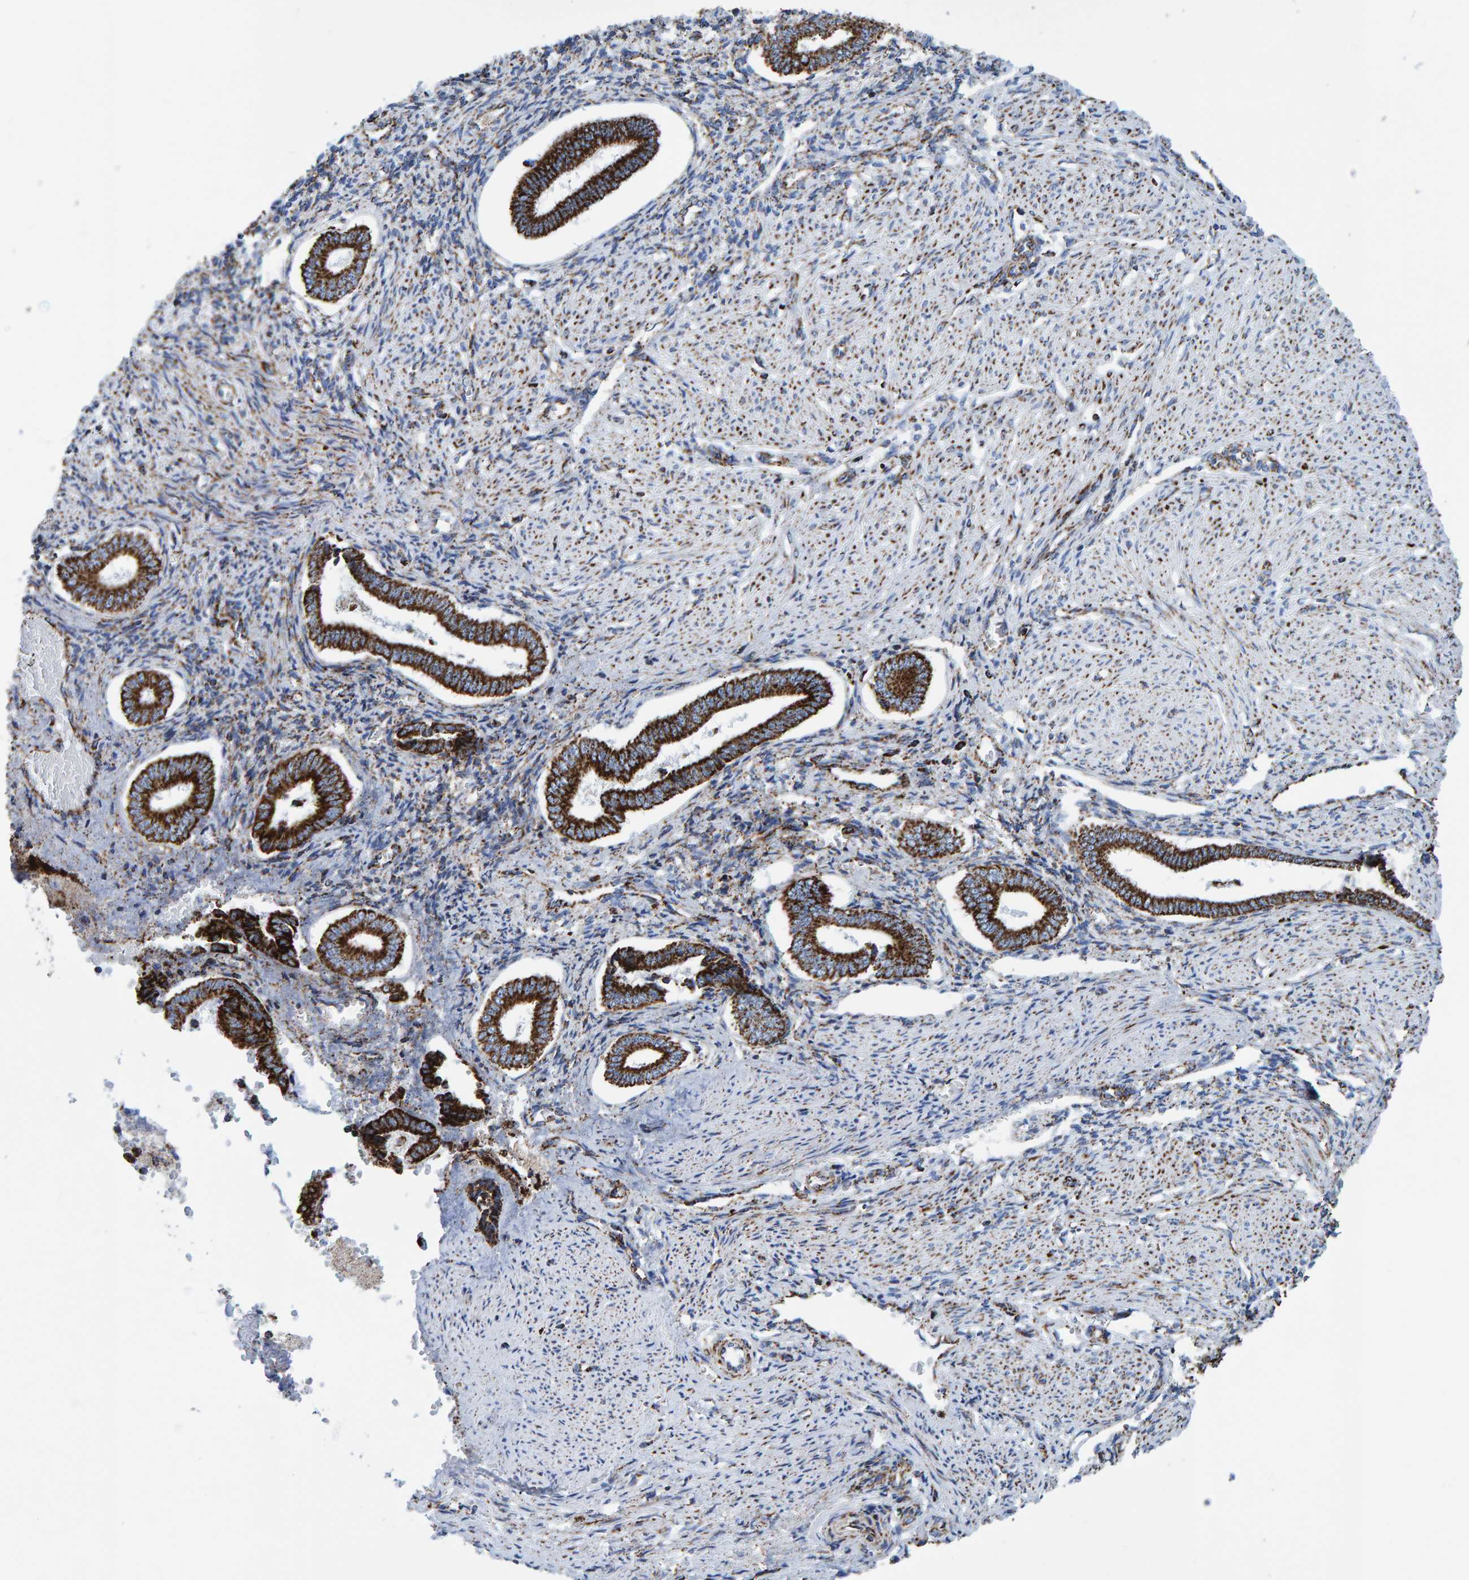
{"staining": {"intensity": "strong", "quantity": "25%-75%", "location": "cytoplasmic/membranous"}, "tissue": "endometrium", "cell_type": "Cells in endometrial stroma", "image_type": "normal", "snomed": [{"axis": "morphology", "description": "Normal tissue, NOS"}, {"axis": "topography", "description": "Endometrium"}], "caption": "An immunohistochemistry (IHC) image of normal tissue is shown. Protein staining in brown highlights strong cytoplasmic/membranous positivity in endometrium within cells in endometrial stroma. (IHC, brightfield microscopy, high magnification).", "gene": "ENSG00000262660", "patient": {"sex": "female", "age": 42}}